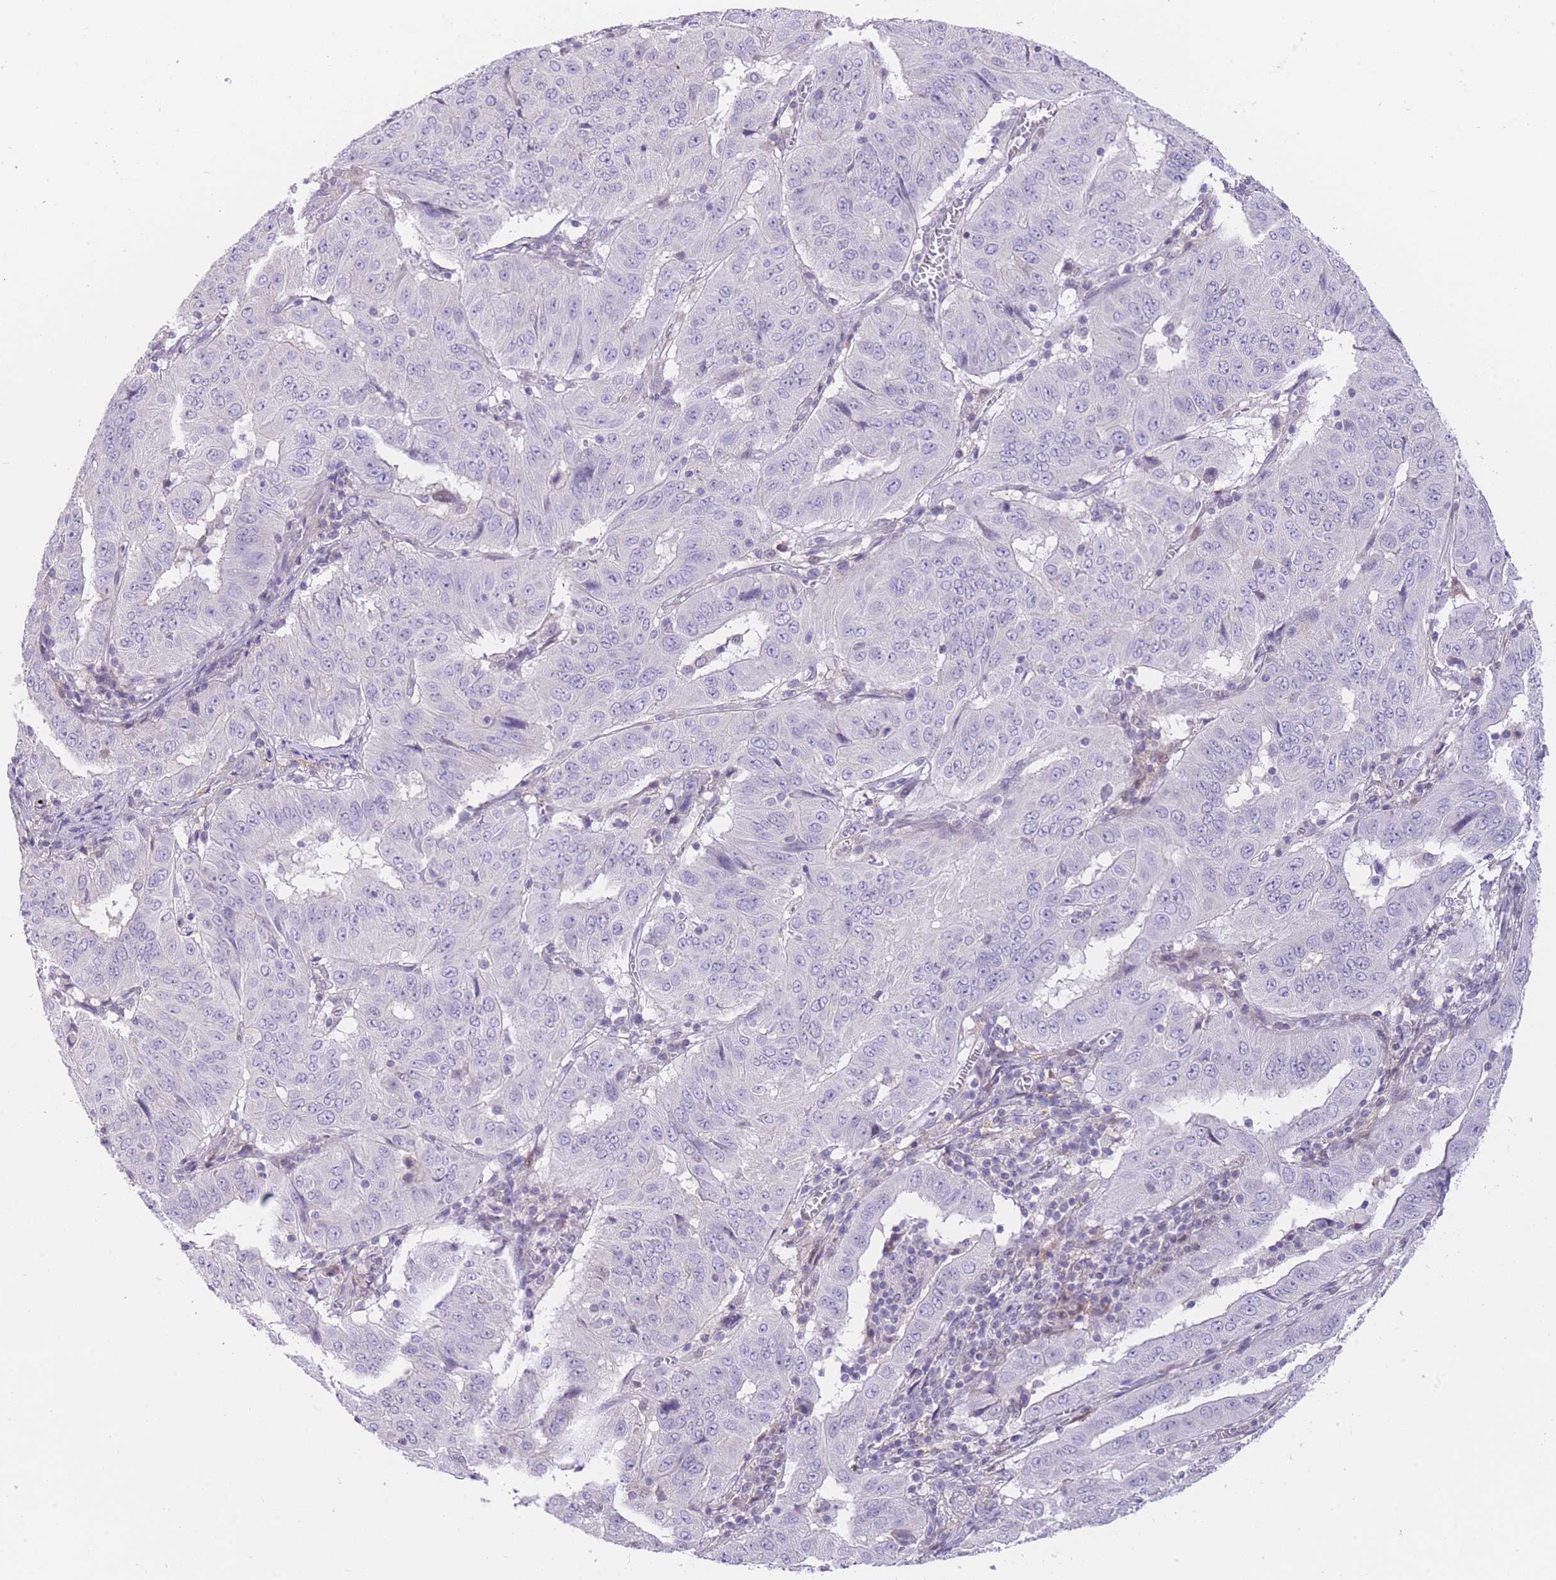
{"staining": {"intensity": "negative", "quantity": "none", "location": "none"}, "tissue": "pancreatic cancer", "cell_type": "Tumor cells", "image_type": "cancer", "snomed": [{"axis": "morphology", "description": "Adenocarcinoma, NOS"}, {"axis": "topography", "description": "Pancreas"}], "caption": "Immunohistochemistry photomicrograph of neoplastic tissue: pancreatic cancer stained with DAB (3,3'-diaminobenzidine) demonstrates no significant protein expression in tumor cells.", "gene": "OR11H12", "patient": {"sex": "male", "age": 63}}